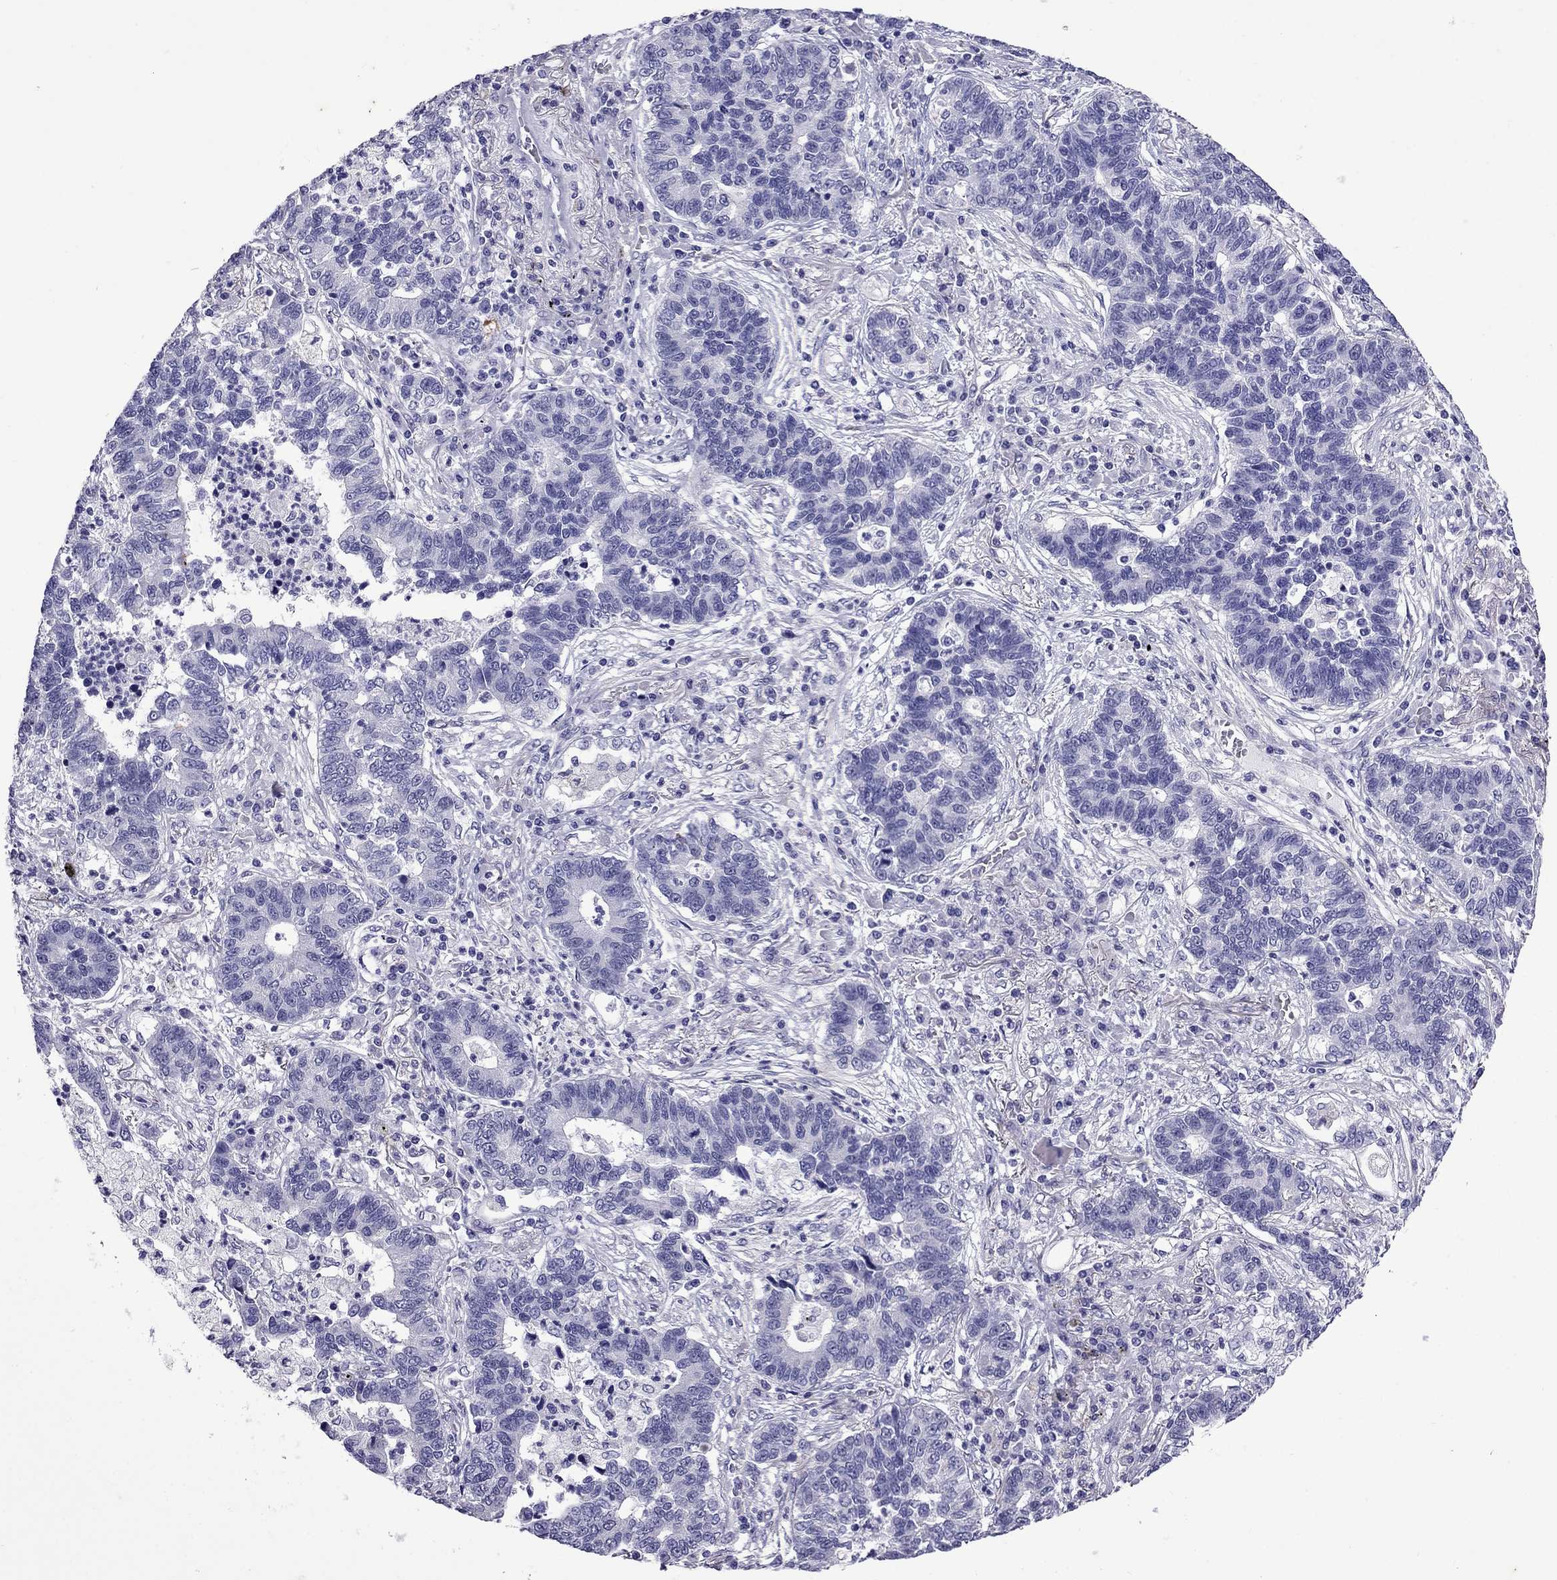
{"staining": {"intensity": "negative", "quantity": "none", "location": "none"}, "tissue": "lung cancer", "cell_type": "Tumor cells", "image_type": "cancer", "snomed": [{"axis": "morphology", "description": "Adenocarcinoma, NOS"}, {"axis": "topography", "description": "Lung"}], "caption": "IHC of human adenocarcinoma (lung) exhibits no positivity in tumor cells. Brightfield microscopy of IHC stained with DAB (3,3'-diaminobenzidine) (brown) and hematoxylin (blue), captured at high magnification.", "gene": "CHRNA5", "patient": {"sex": "female", "age": 57}}